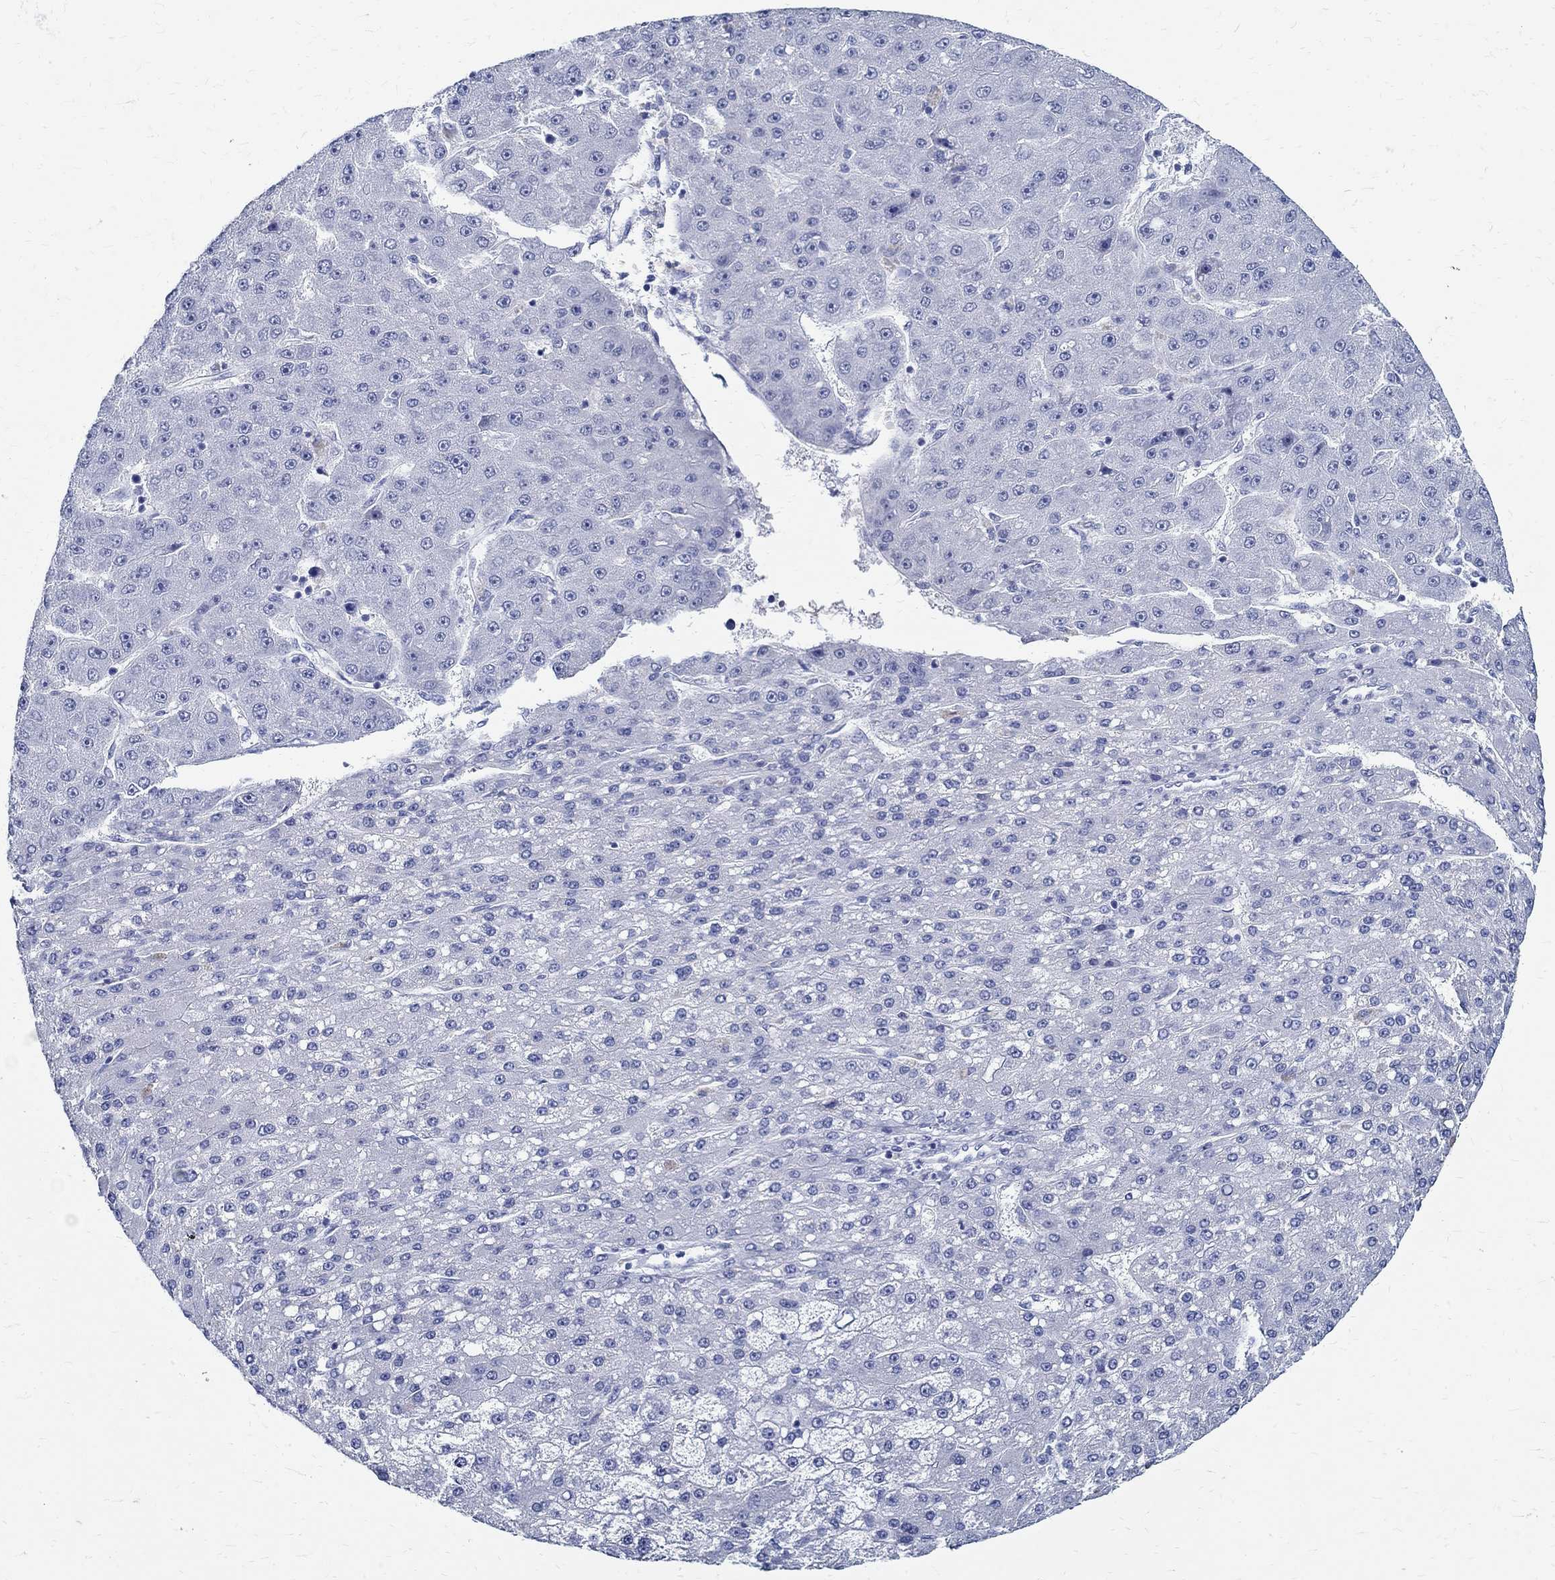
{"staining": {"intensity": "negative", "quantity": "none", "location": "none"}, "tissue": "liver cancer", "cell_type": "Tumor cells", "image_type": "cancer", "snomed": [{"axis": "morphology", "description": "Carcinoma, Hepatocellular, NOS"}, {"axis": "topography", "description": "Liver"}], "caption": "A high-resolution photomicrograph shows immunohistochemistry (IHC) staining of liver cancer (hepatocellular carcinoma), which exhibits no significant expression in tumor cells. (Brightfield microscopy of DAB (3,3'-diaminobenzidine) immunohistochemistry (IHC) at high magnification).", "gene": "BSPRY", "patient": {"sex": "male", "age": 67}}